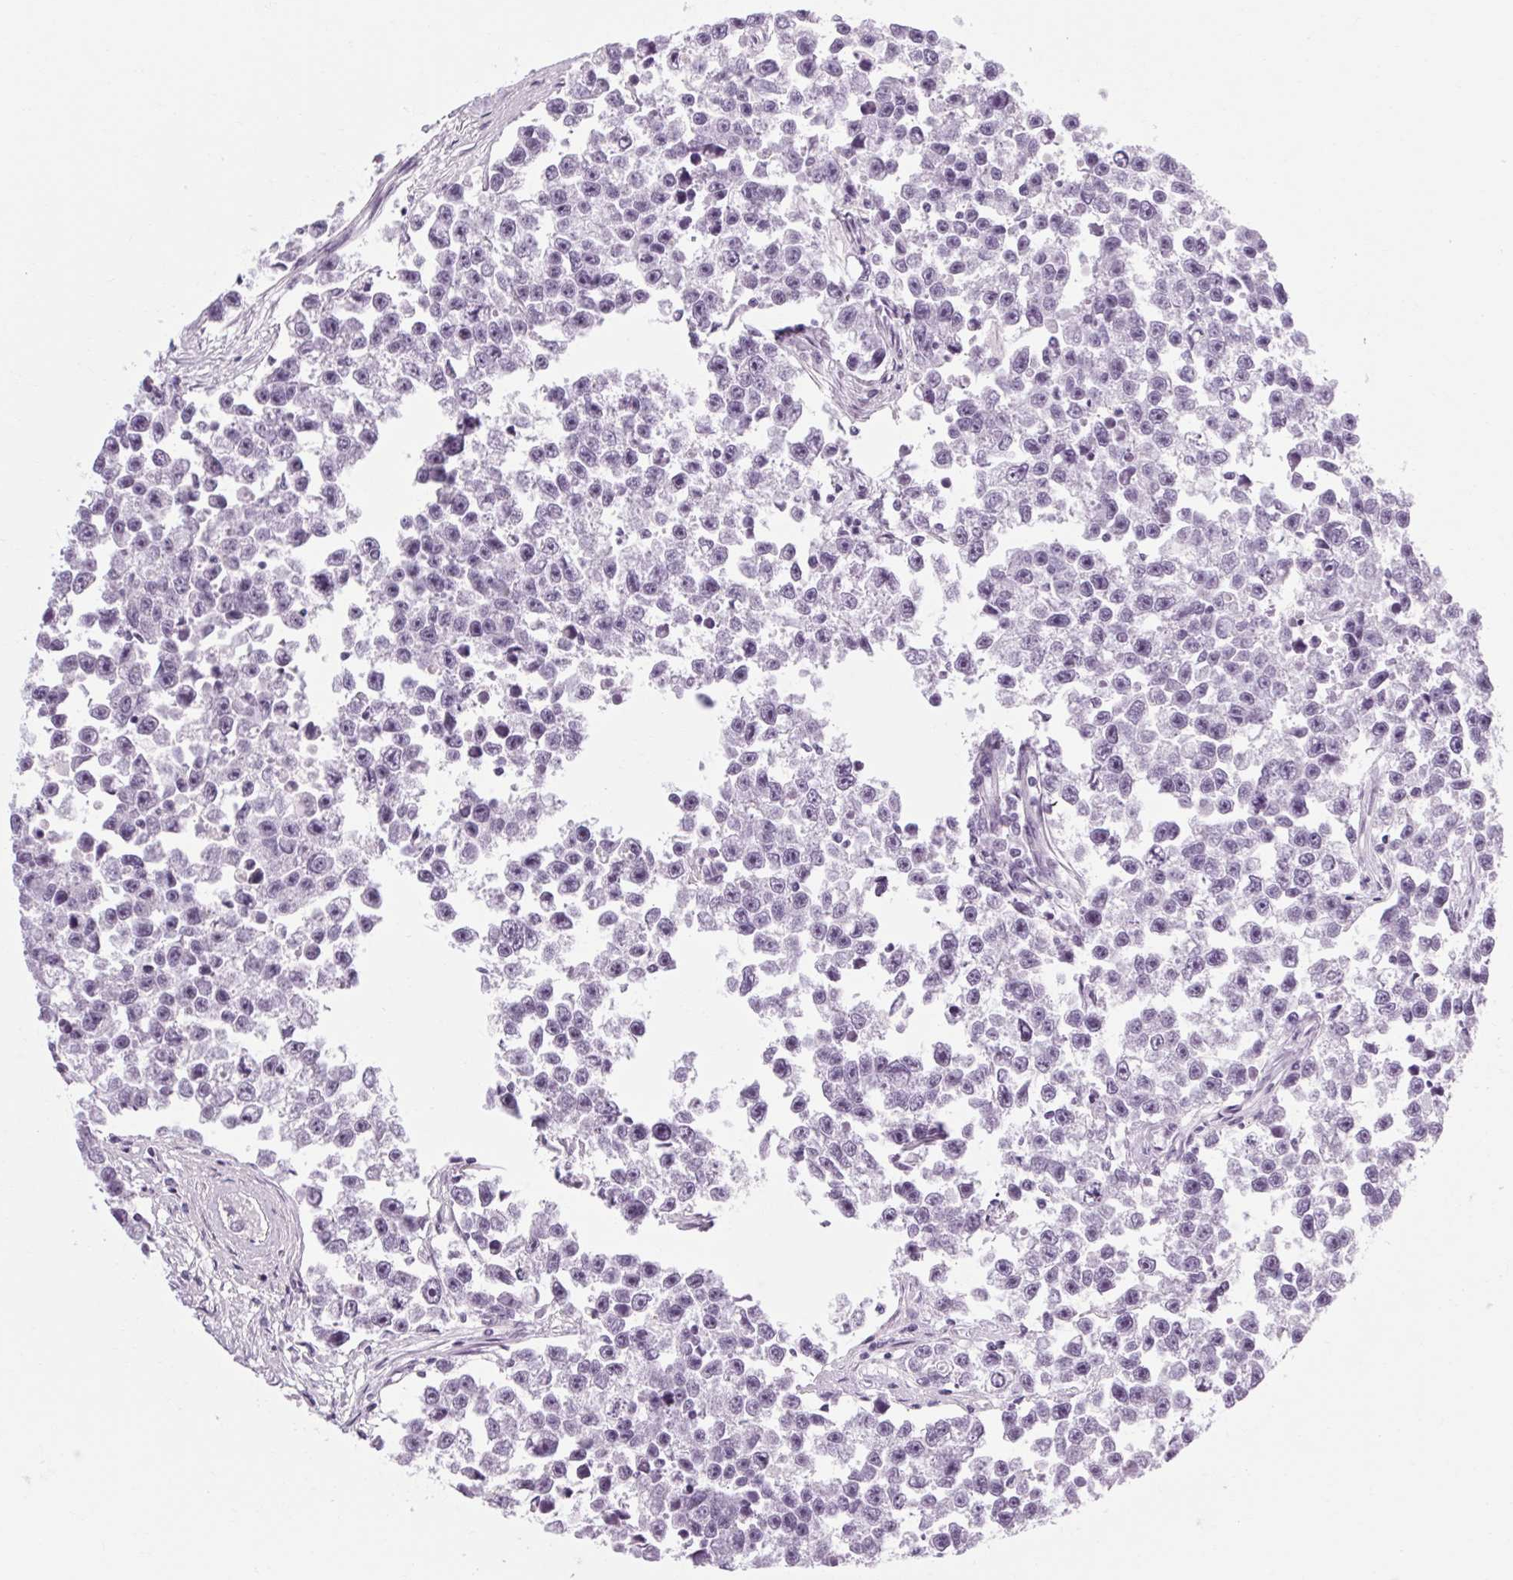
{"staining": {"intensity": "negative", "quantity": "none", "location": "none"}, "tissue": "testis cancer", "cell_type": "Tumor cells", "image_type": "cancer", "snomed": [{"axis": "morphology", "description": "Seminoma, NOS"}, {"axis": "topography", "description": "Testis"}], "caption": "Immunohistochemical staining of human testis seminoma shows no significant positivity in tumor cells. (Brightfield microscopy of DAB IHC at high magnification).", "gene": "POMC", "patient": {"sex": "male", "age": 26}}